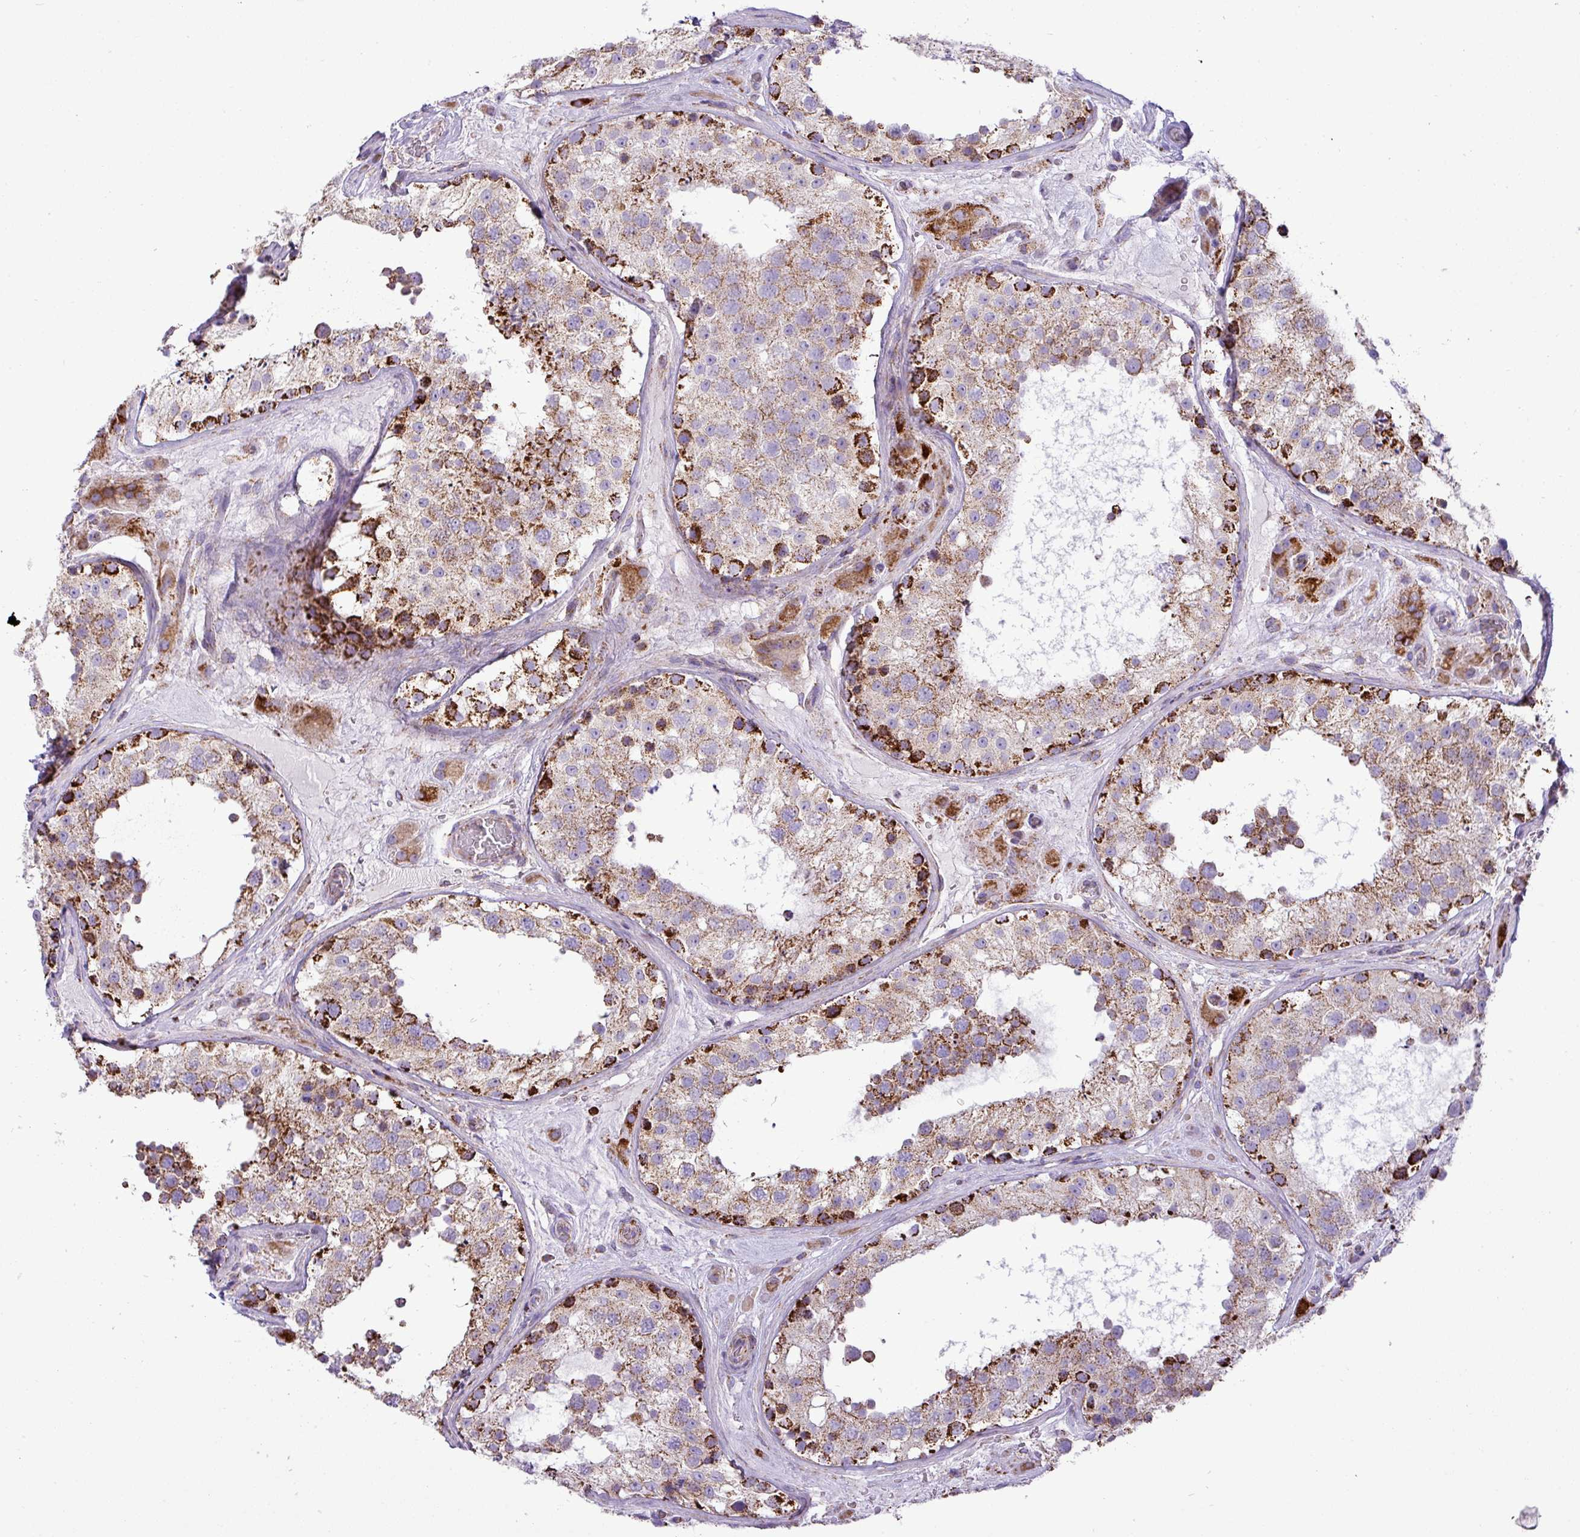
{"staining": {"intensity": "strong", "quantity": "25%-75%", "location": "cytoplasmic/membranous"}, "tissue": "testis", "cell_type": "Cells in seminiferous ducts", "image_type": "normal", "snomed": [{"axis": "morphology", "description": "Normal tissue, NOS"}, {"axis": "topography", "description": "Testis"}], "caption": "Testis stained with DAB (3,3'-diaminobenzidine) immunohistochemistry (IHC) exhibits high levels of strong cytoplasmic/membranous positivity in approximately 25%-75% of cells in seminiferous ducts.", "gene": "ZNF81", "patient": {"sex": "male", "age": 26}}